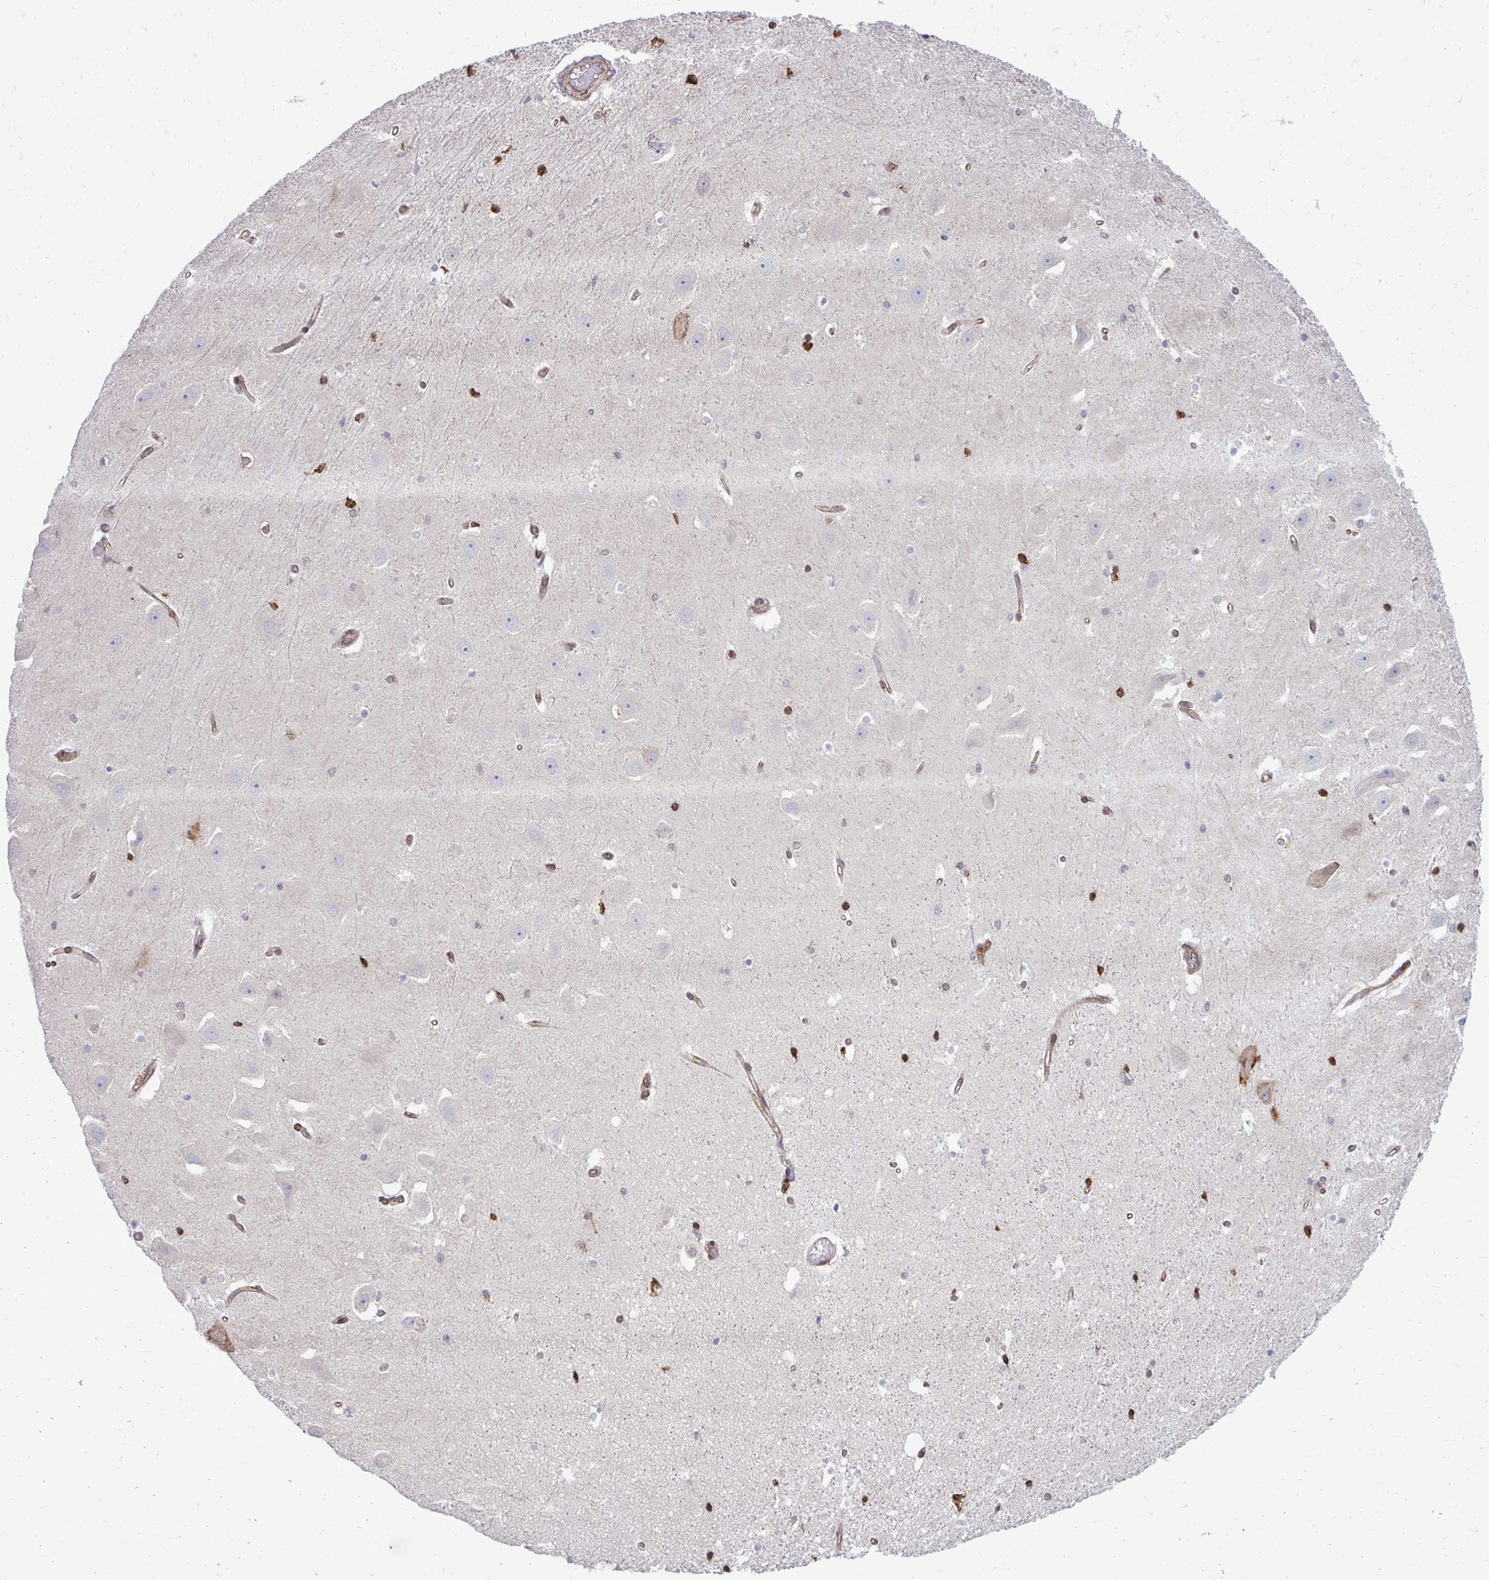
{"staining": {"intensity": "moderate", "quantity": "<25%", "location": "cytoplasmic/membranous,nuclear"}, "tissue": "hippocampus", "cell_type": "Glial cells", "image_type": "normal", "snomed": [{"axis": "morphology", "description": "Normal tissue, NOS"}, {"axis": "topography", "description": "Hippocampus"}], "caption": "Protein analysis of benign hippocampus reveals moderate cytoplasmic/membranous,nuclear expression in approximately <25% of glial cells. The protein is shown in brown color, while the nuclei are stained blue.", "gene": "FUT10", "patient": {"sex": "male", "age": 63}}